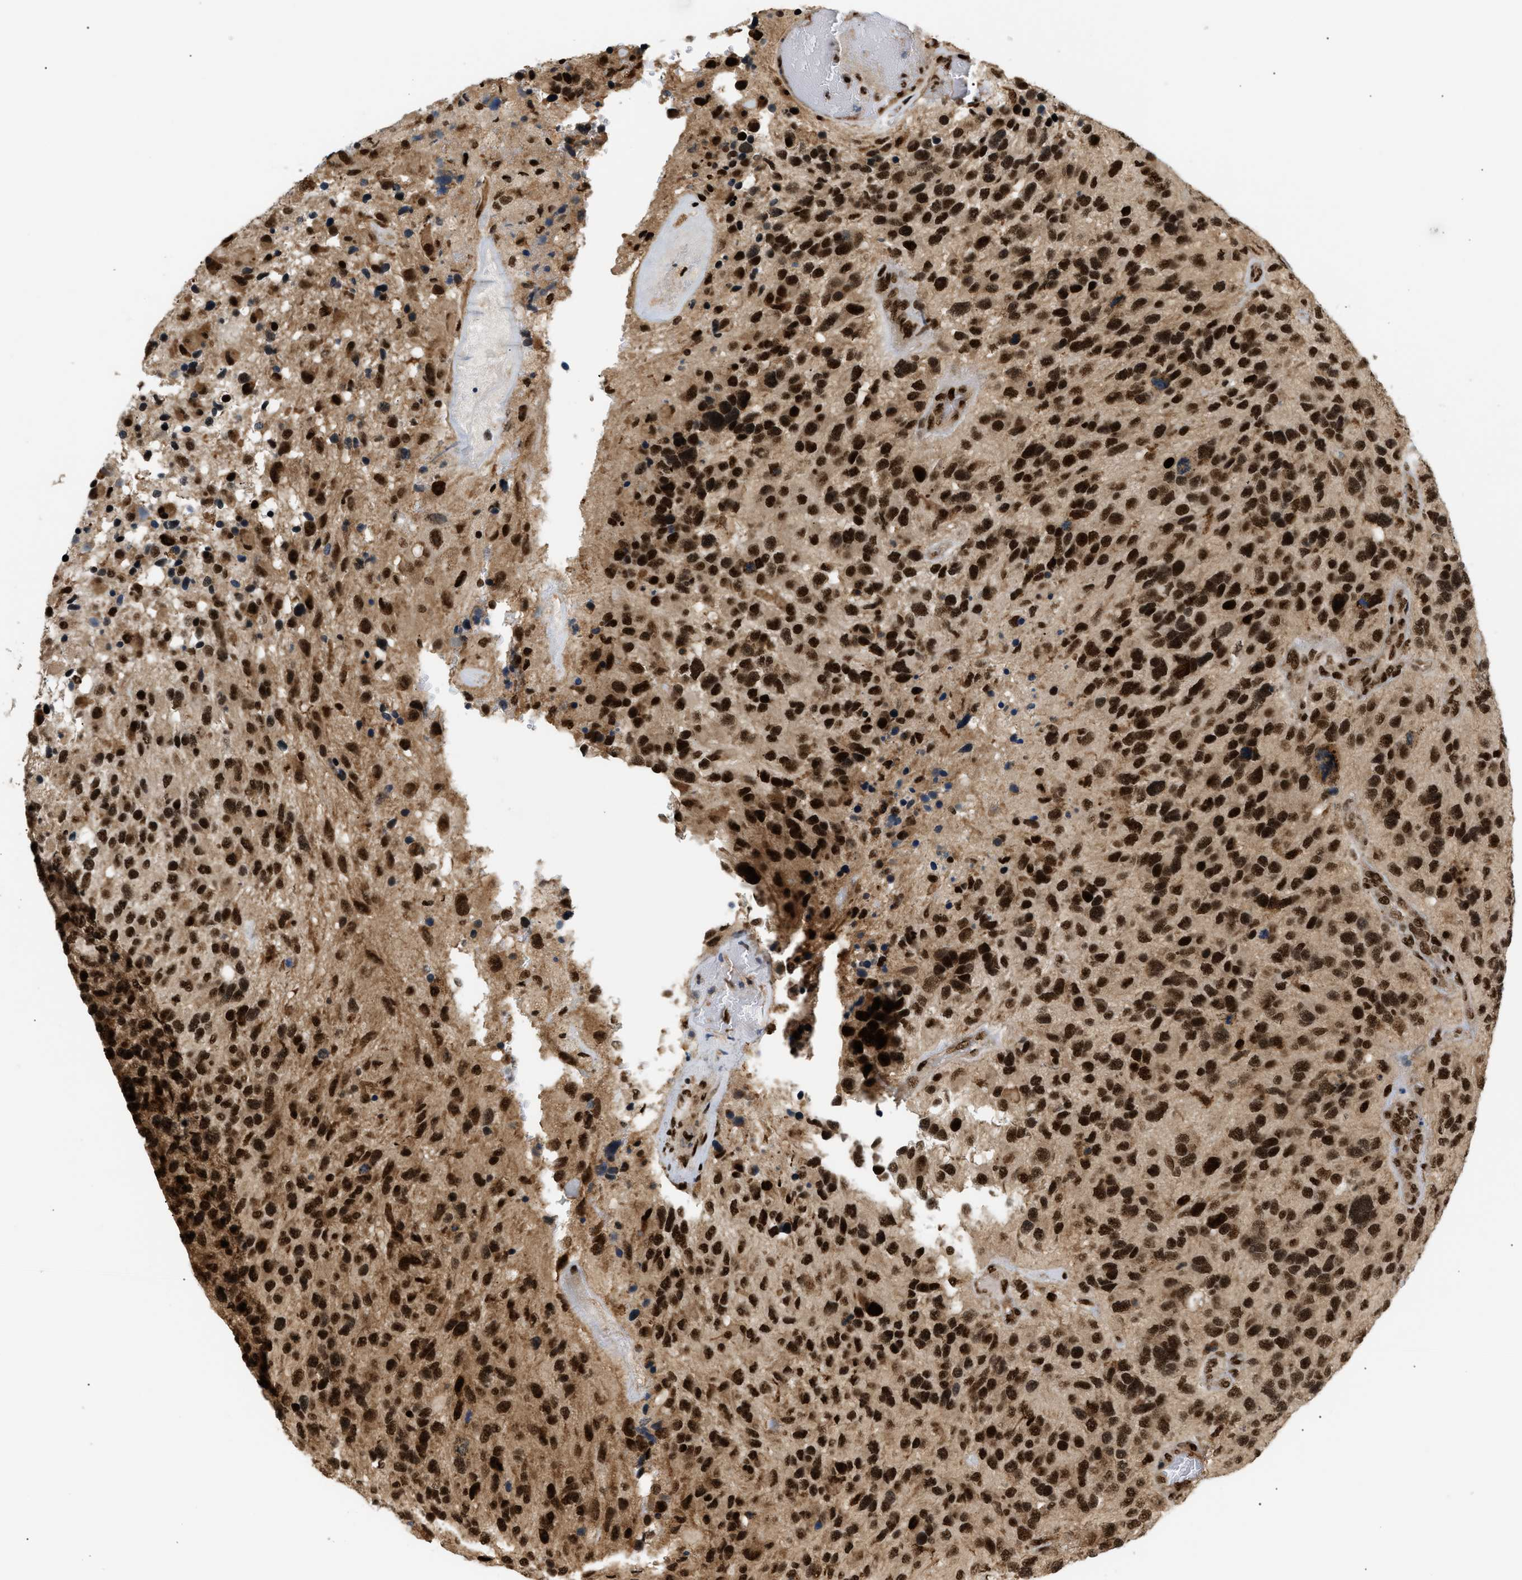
{"staining": {"intensity": "strong", "quantity": ">75%", "location": "nuclear"}, "tissue": "glioma", "cell_type": "Tumor cells", "image_type": "cancer", "snomed": [{"axis": "morphology", "description": "Glioma, malignant, High grade"}, {"axis": "topography", "description": "Brain"}], "caption": "The immunohistochemical stain highlights strong nuclear positivity in tumor cells of glioma tissue.", "gene": "RBM5", "patient": {"sex": "female", "age": 58}}